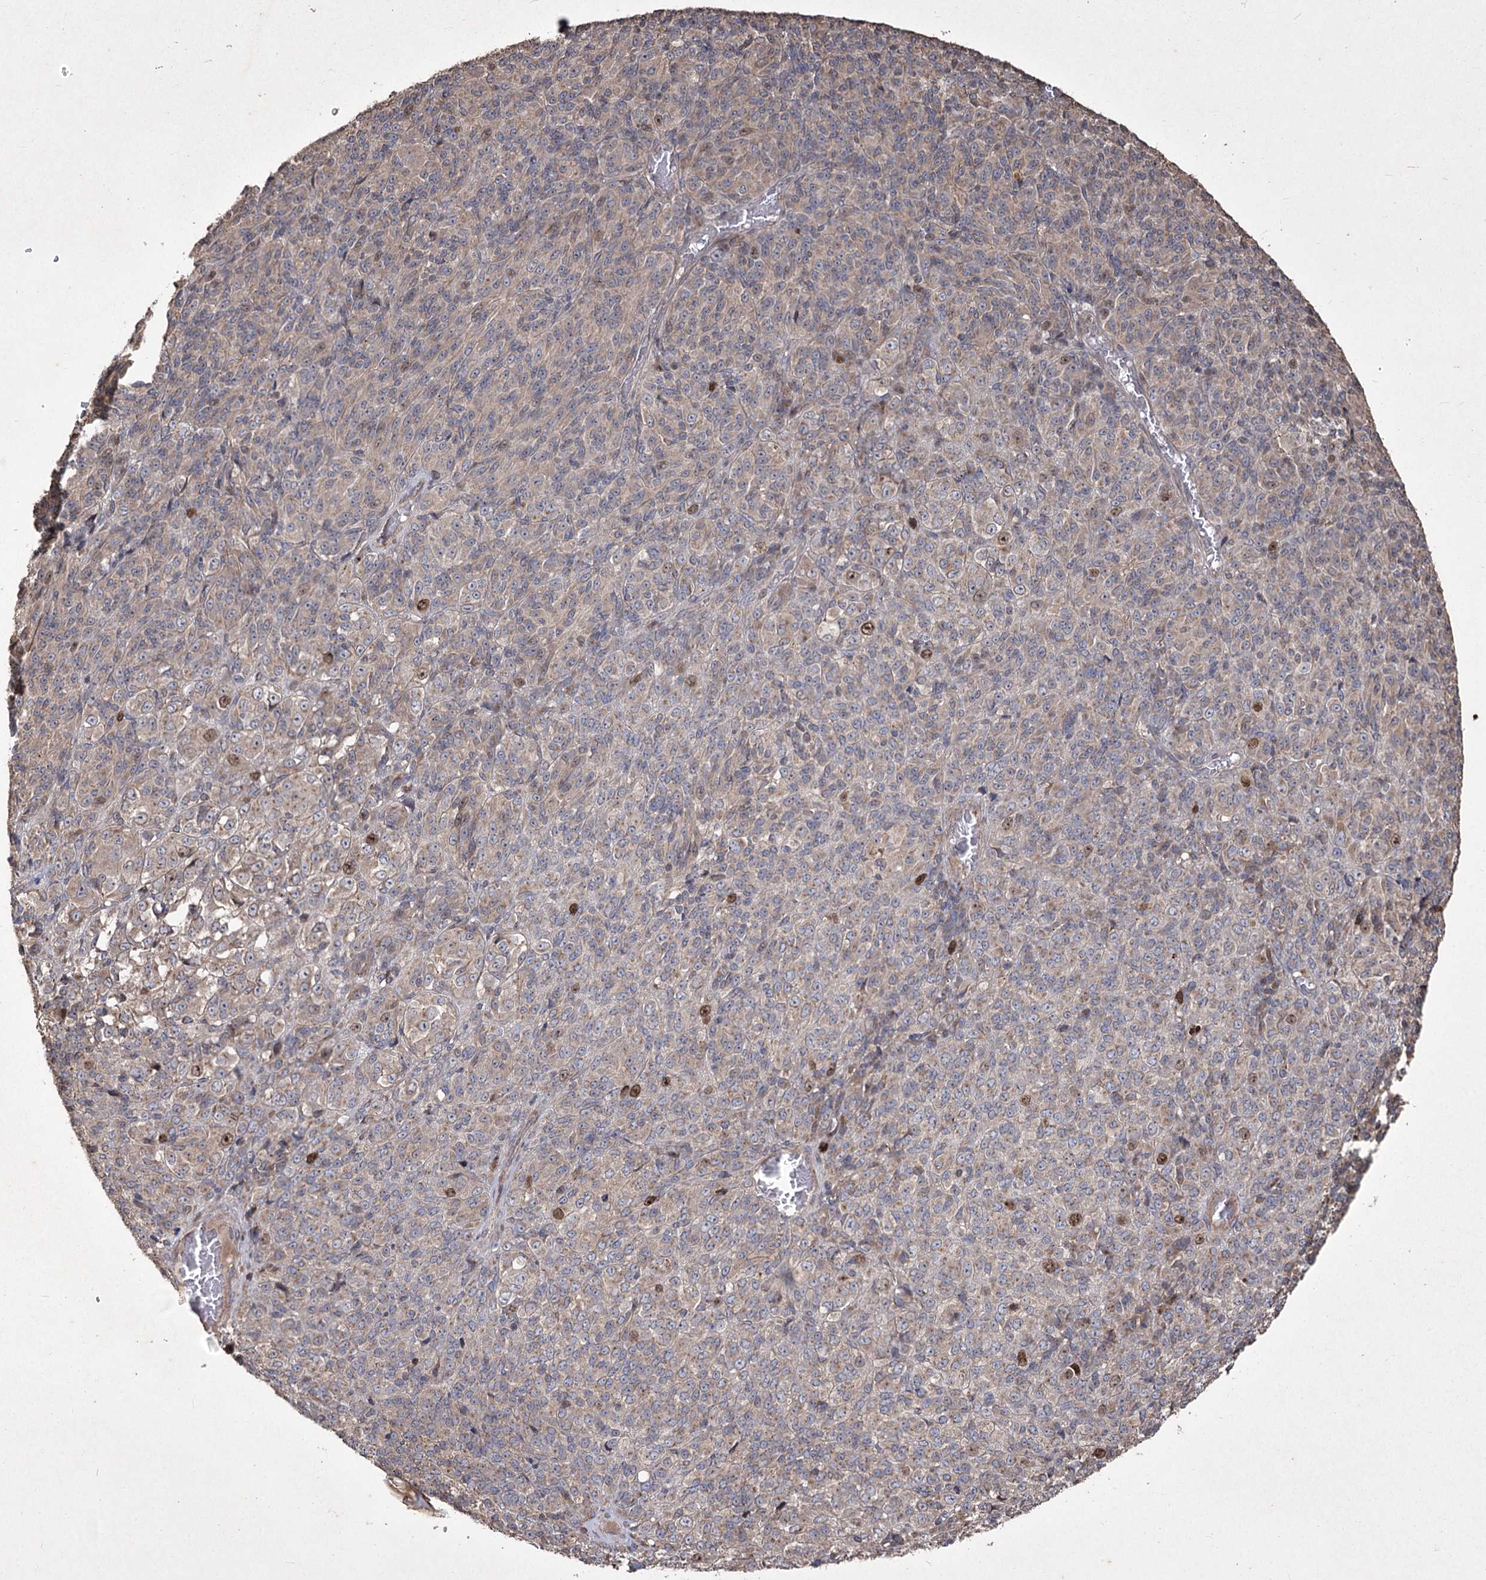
{"staining": {"intensity": "moderate", "quantity": "<25%", "location": "nuclear"}, "tissue": "melanoma", "cell_type": "Tumor cells", "image_type": "cancer", "snomed": [{"axis": "morphology", "description": "Malignant melanoma, Metastatic site"}, {"axis": "topography", "description": "Brain"}], "caption": "Protein staining by immunohistochemistry reveals moderate nuclear staining in about <25% of tumor cells in malignant melanoma (metastatic site).", "gene": "PRC1", "patient": {"sex": "female", "age": 56}}